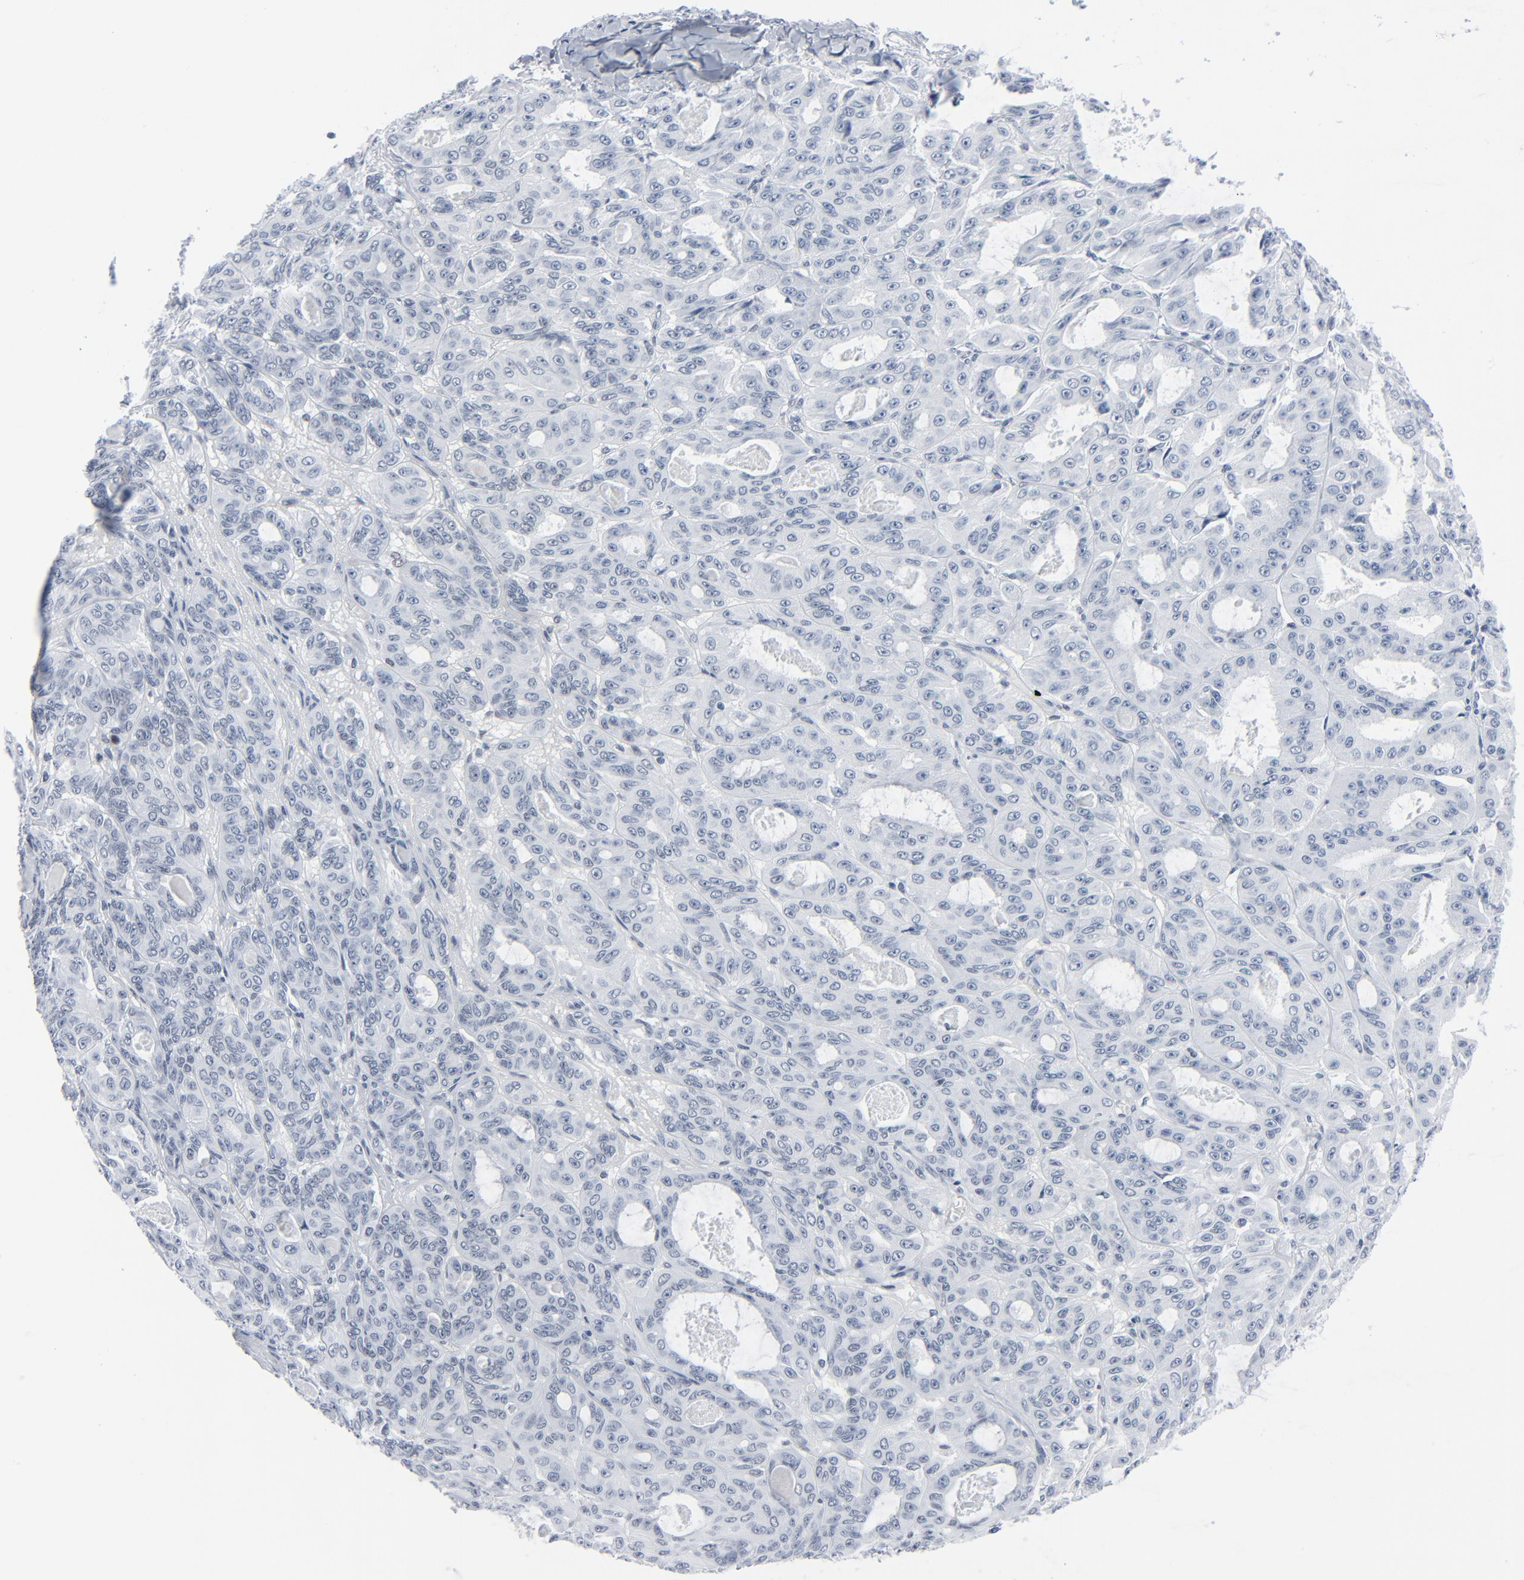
{"staining": {"intensity": "negative", "quantity": "none", "location": "none"}, "tissue": "ovarian cancer", "cell_type": "Tumor cells", "image_type": "cancer", "snomed": [{"axis": "morphology", "description": "Carcinoma, endometroid"}, {"axis": "topography", "description": "Ovary"}], "caption": "Tumor cells are negative for brown protein staining in ovarian endometroid carcinoma.", "gene": "SIRT1", "patient": {"sex": "female", "age": 61}}